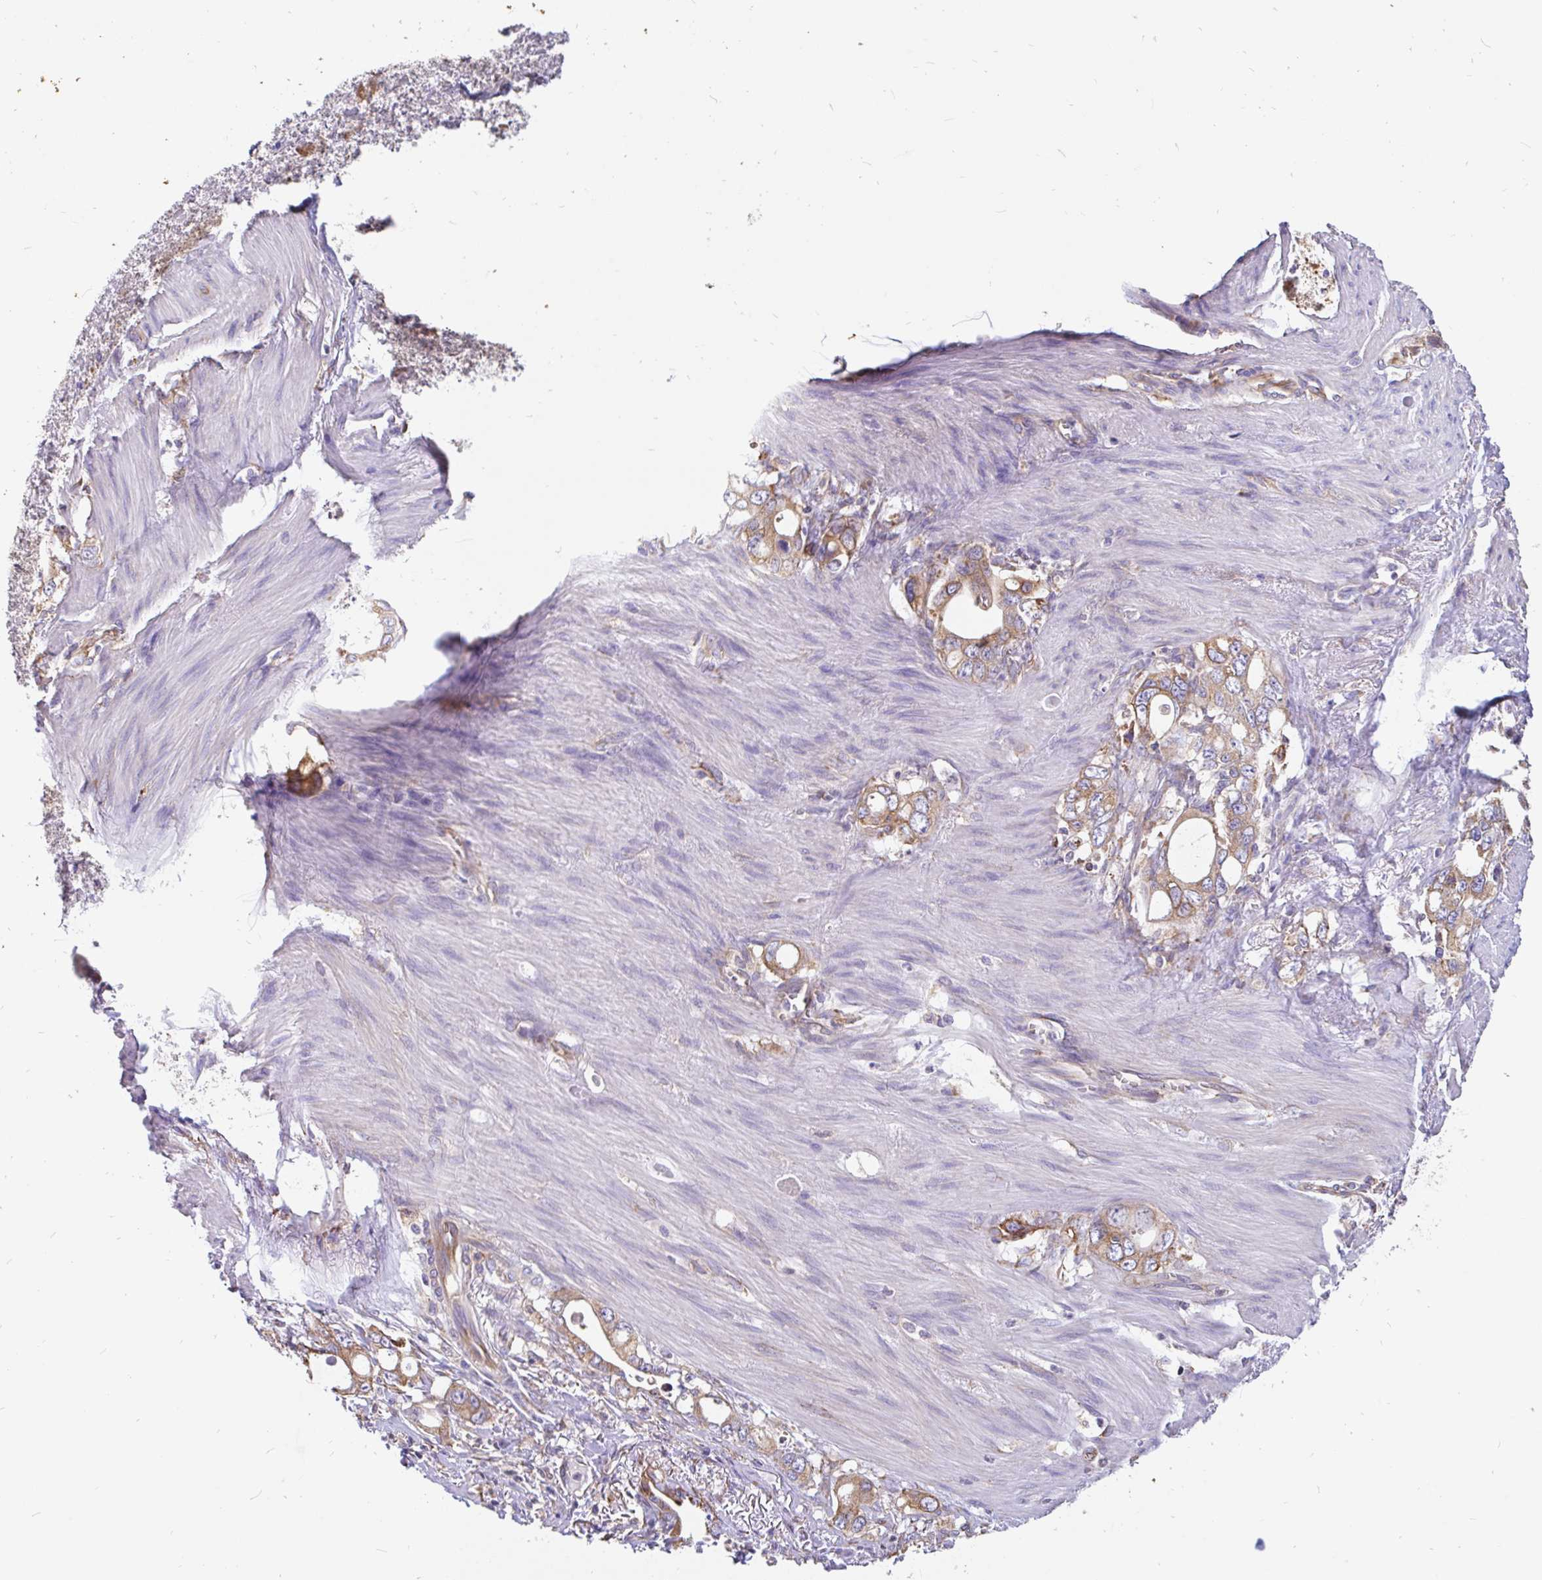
{"staining": {"intensity": "moderate", "quantity": ">75%", "location": "cytoplasmic/membranous"}, "tissue": "stomach cancer", "cell_type": "Tumor cells", "image_type": "cancer", "snomed": [{"axis": "morphology", "description": "Adenocarcinoma, NOS"}, {"axis": "topography", "description": "Stomach, upper"}], "caption": "Stomach cancer (adenocarcinoma) stained with DAB immunohistochemistry reveals medium levels of moderate cytoplasmic/membranous positivity in about >75% of tumor cells.", "gene": "EML5", "patient": {"sex": "male", "age": 74}}